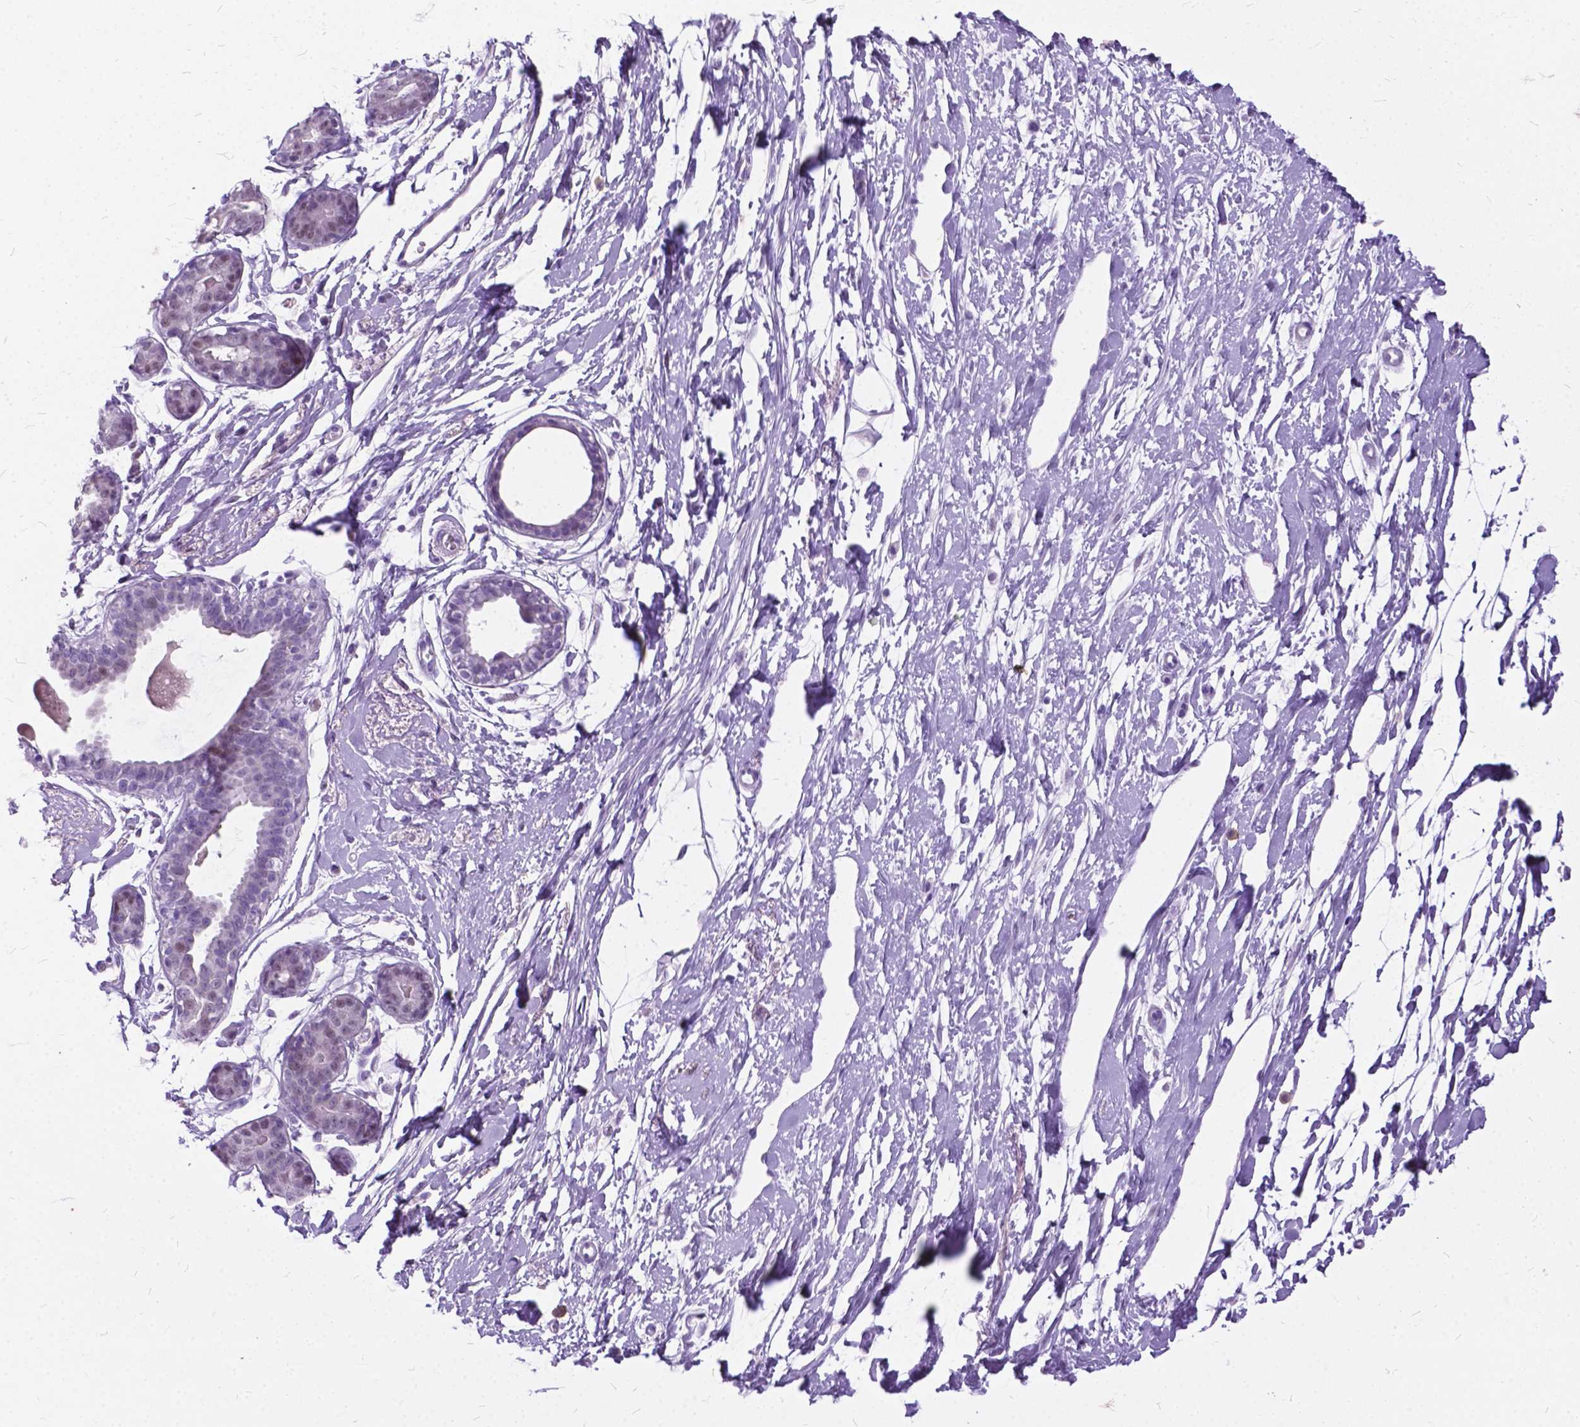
{"staining": {"intensity": "negative", "quantity": "none", "location": "none"}, "tissue": "breast", "cell_type": "Adipocytes", "image_type": "normal", "snomed": [{"axis": "morphology", "description": "Normal tissue, NOS"}, {"axis": "topography", "description": "Breast"}], "caption": "Benign breast was stained to show a protein in brown. There is no significant positivity in adipocytes. The staining was performed using DAB to visualize the protein expression in brown, while the nuclei were stained in blue with hematoxylin (Magnification: 20x).", "gene": "BSND", "patient": {"sex": "female", "age": 49}}